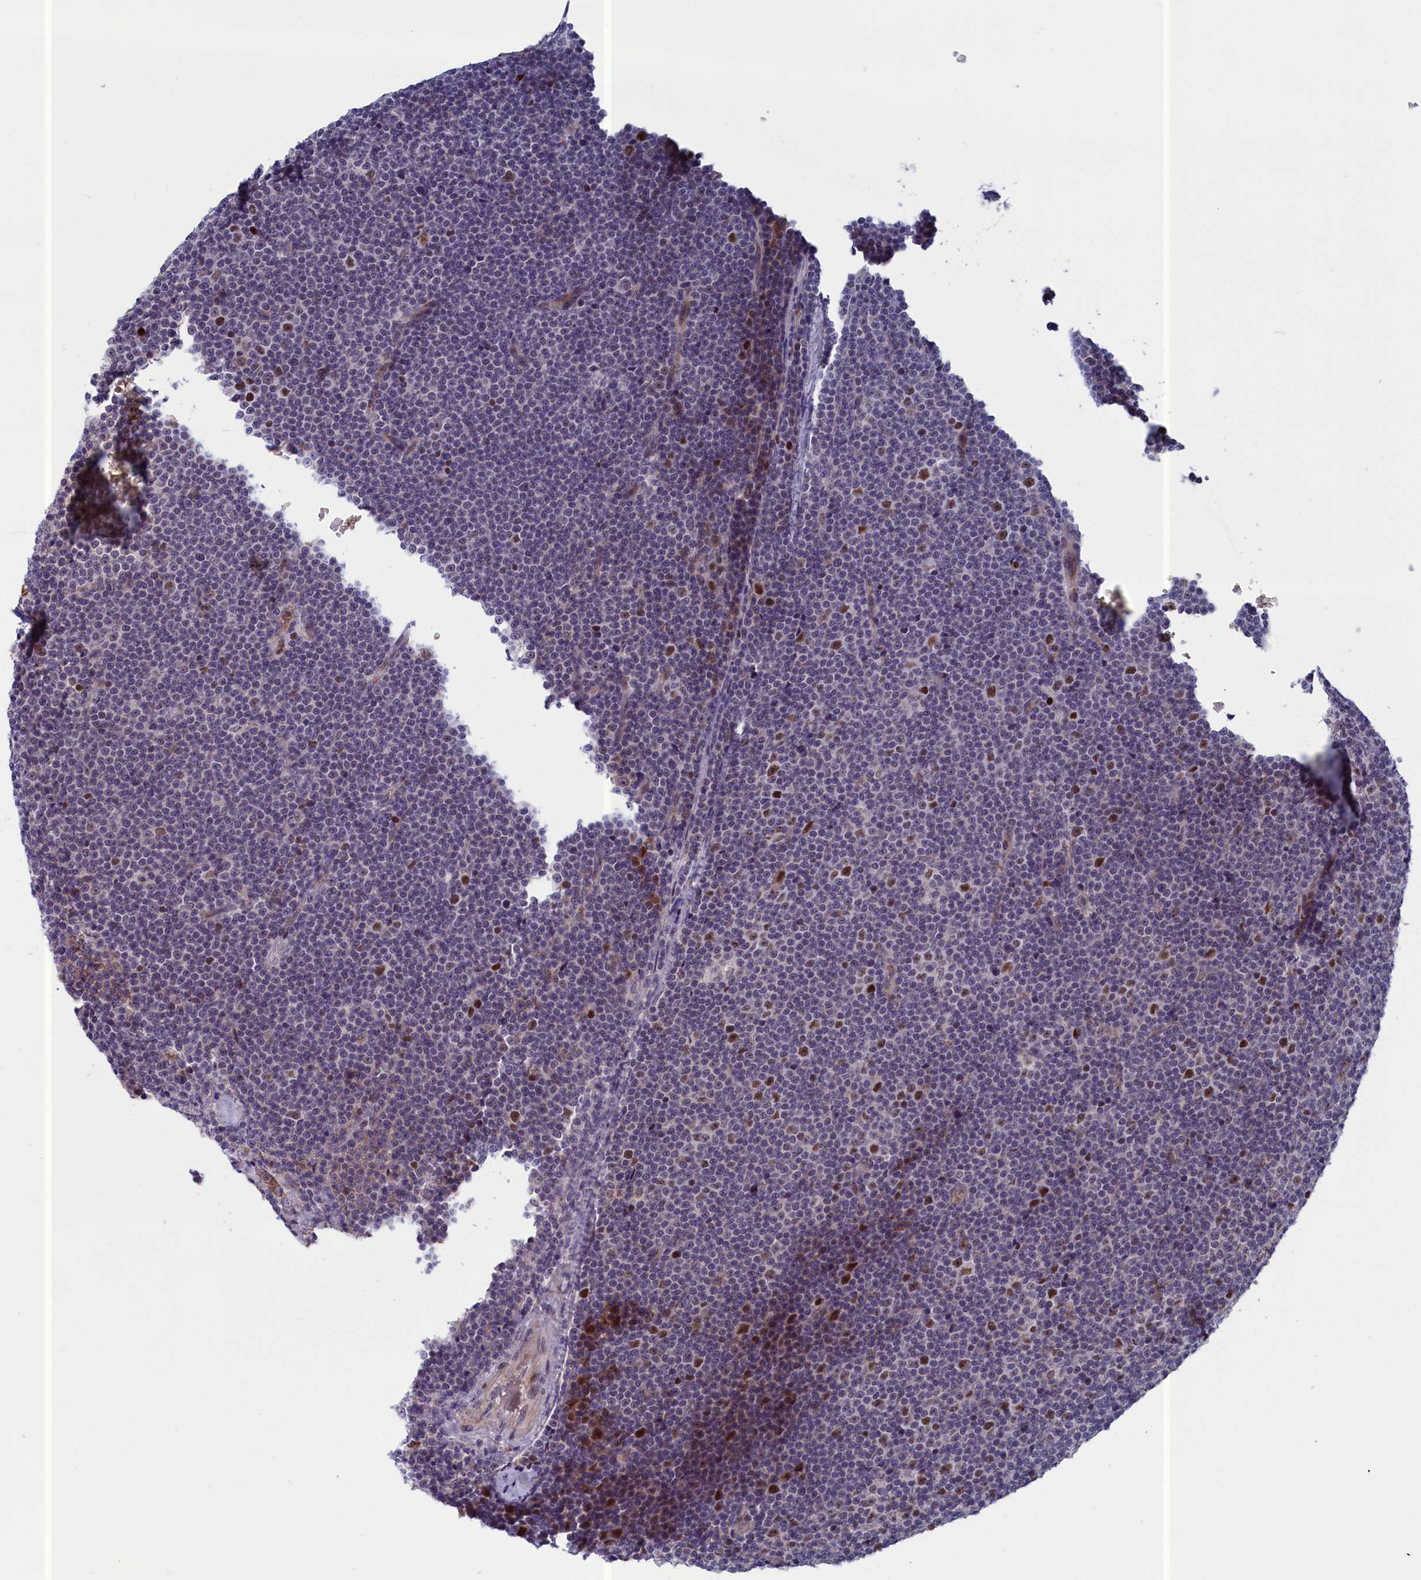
{"staining": {"intensity": "moderate", "quantity": "<25%", "location": "nuclear"}, "tissue": "lymphoma", "cell_type": "Tumor cells", "image_type": "cancer", "snomed": [{"axis": "morphology", "description": "Malignant lymphoma, non-Hodgkin's type, Low grade"}, {"axis": "topography", "description": "Lymph node"}], "caption": "Human low-grade malignant lymphoma, non-Hodgkin's type stained with a brown dye reveals moderate nuclear positive expression in about <25% of tumor cells.", "gene": "LIG1", "patient": {"sex": "female", "age": 67}}